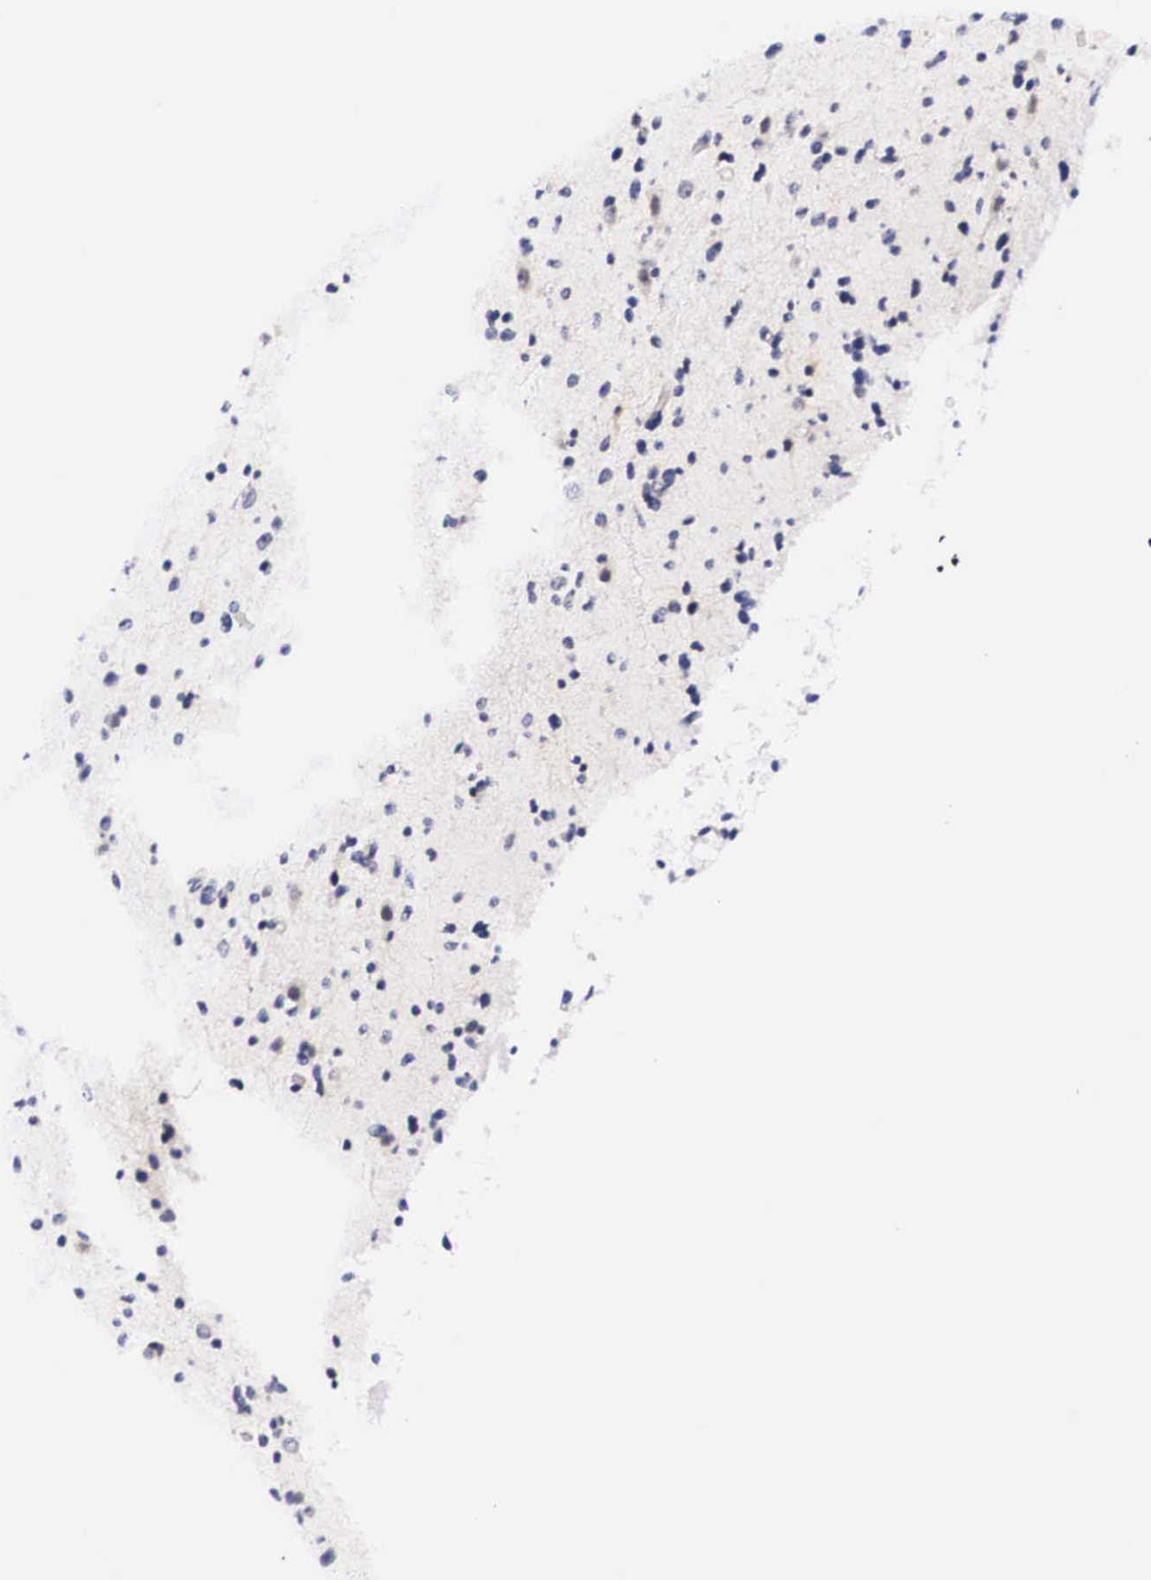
{"staining": {"intensity": "negative", "quantity": "none", "location": "none"}, "tissue": "glioma", "cell_type": "Tumor cells", "image_type": "cancer", "snomed": [{"axis": "morphology", "description": "Glioma, malignant, Low grade"}, {"axis": "topography", "description": "Brain"}], "caption": "This is an immunohistochemistry histopathology image of low-grade glioma (malignant). There is no expression in tumor cells.", "gene": "PHETA2", "patient": {"sex": "female", "age": 46}}